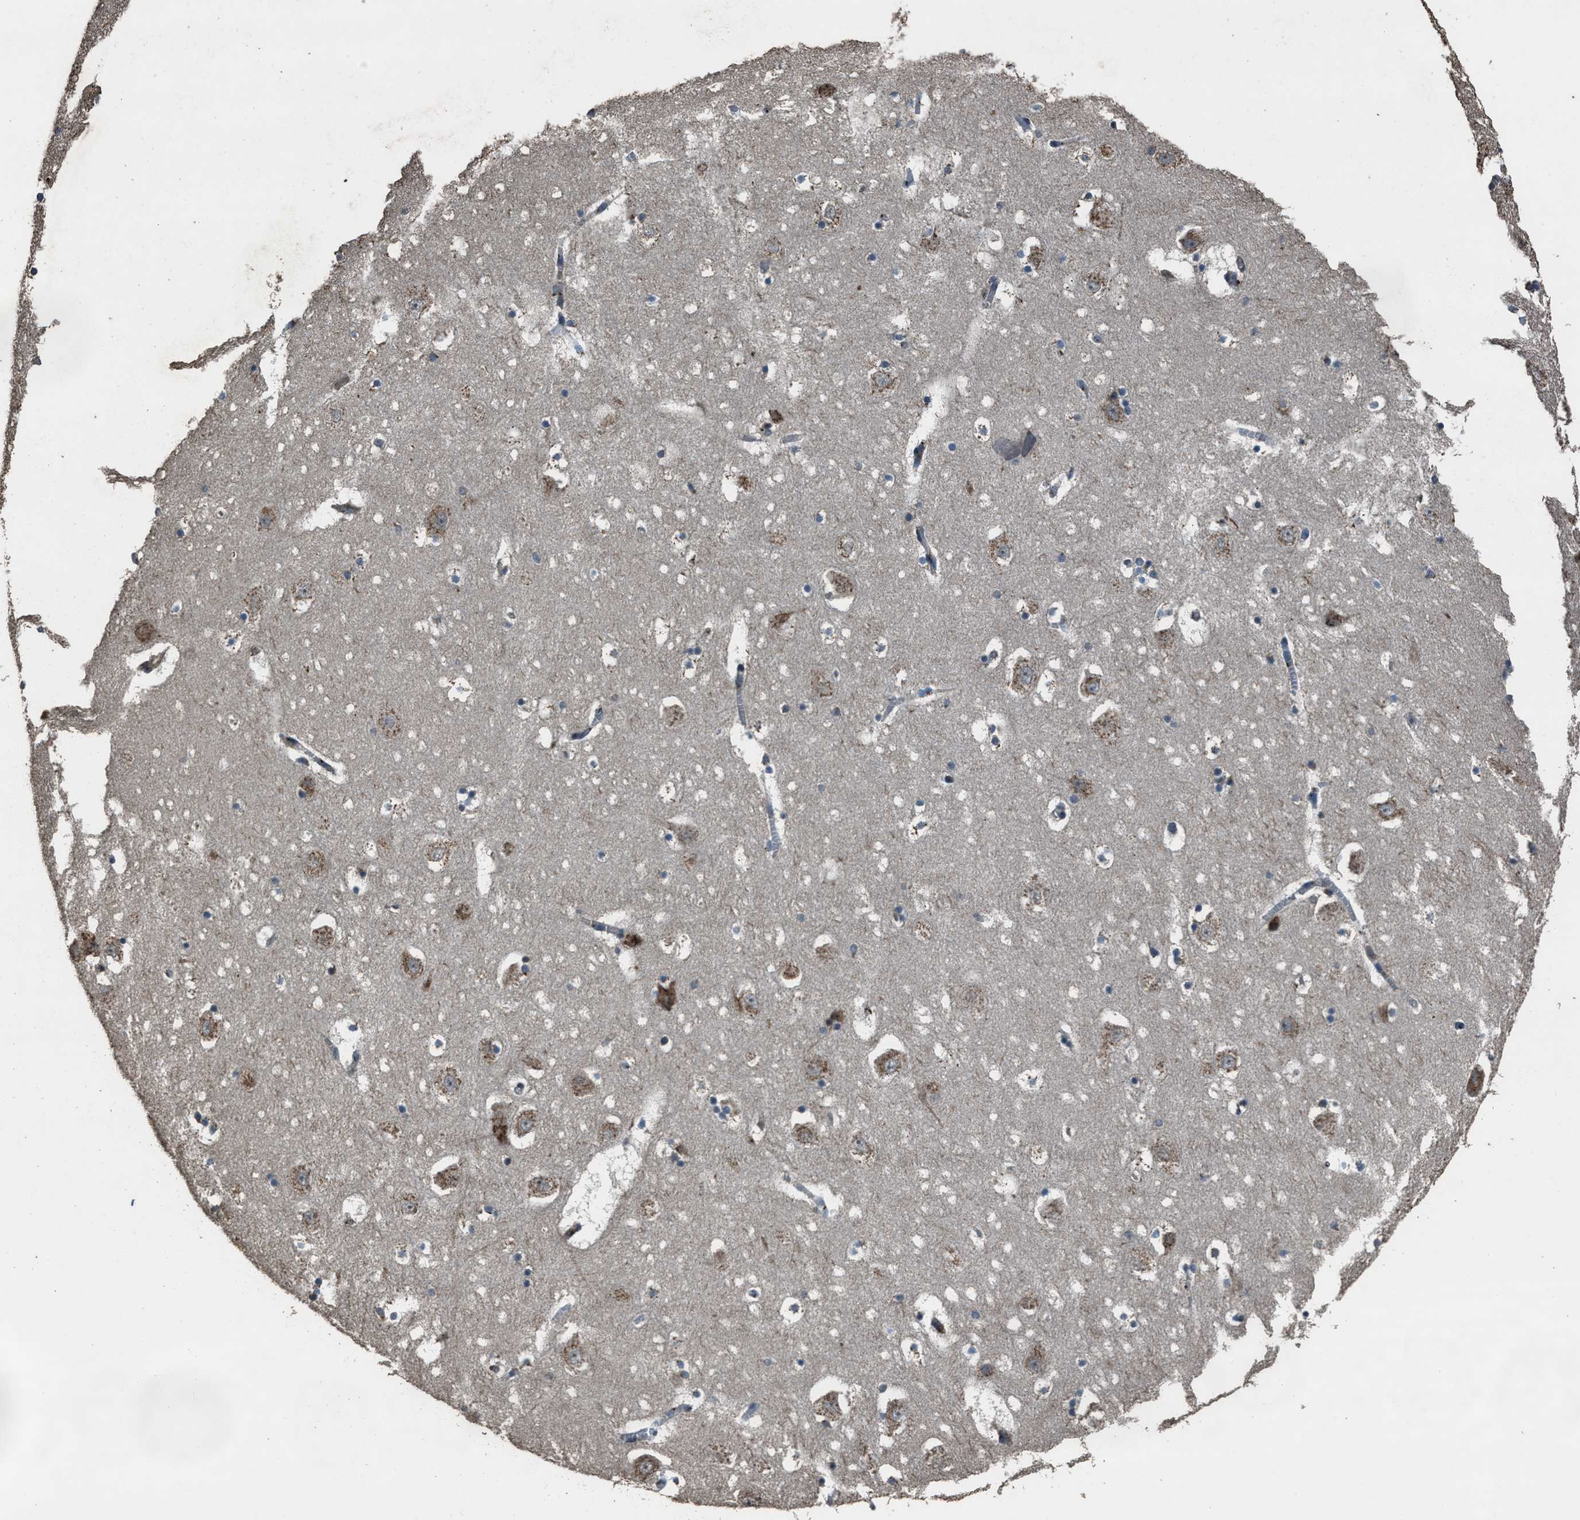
{"staining": {"intensity": "moderate", "quantity": "<25%", "location": "cytoplasmic/membranous"}, "tissue": "hippocampus", "cell_type": "Glial cells", "image_type": "normal", "snomed": [{"axis": "morphology", "description": "Normal tissue, NOS"}, {"axis": "topography", "description": "Hippocampus"}], "caption": "Protein analysis of normal hippocampus reveals moderate cytoplasmic/membranous staining in approximately <25% of glial cells.", "gene": "SLC38A10", "patient": {"sex": "male", "age": 45}}